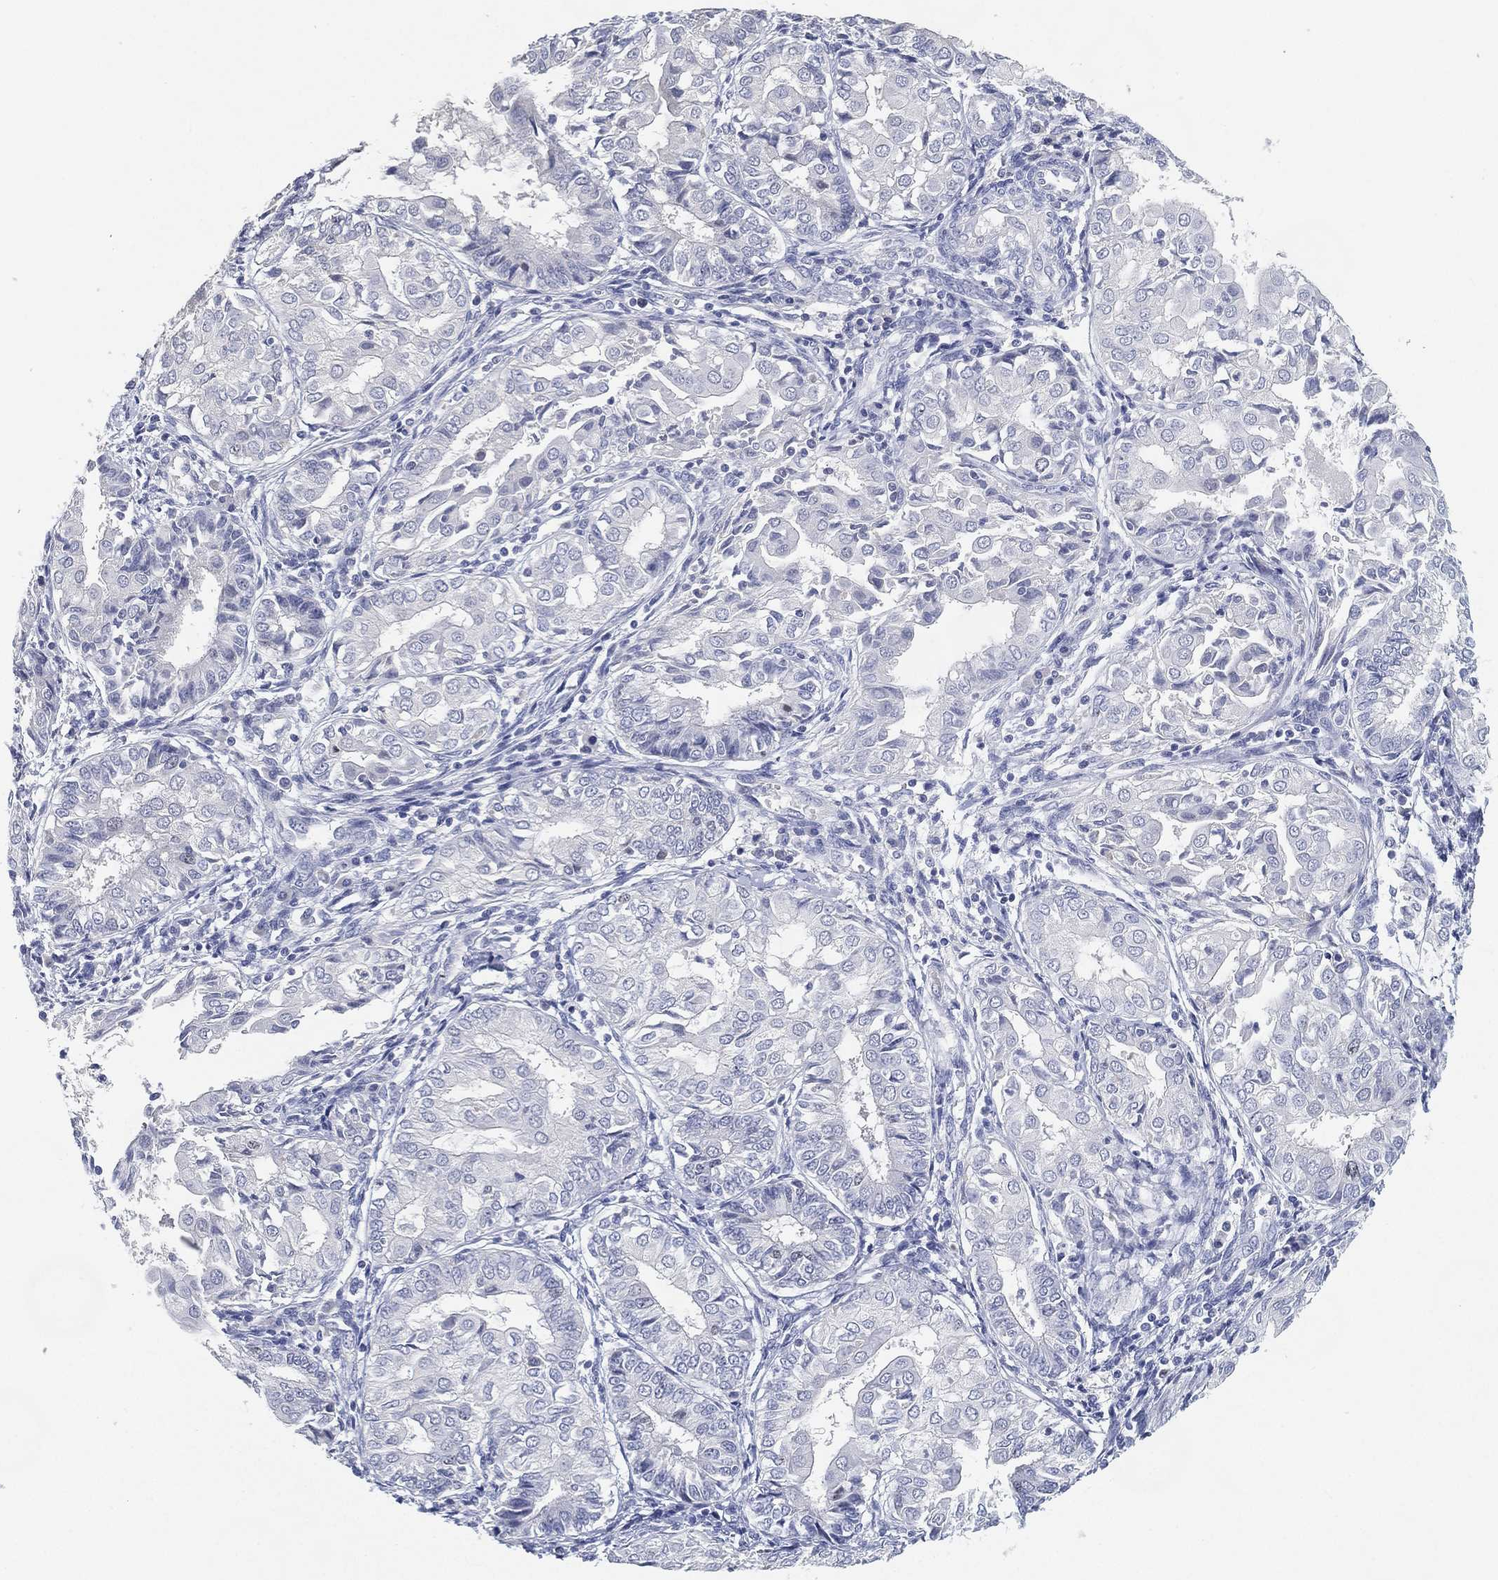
{"staining": {"intensity": "negative", "quantity": "none", "location": "none"}, "tissue": "endometrial cancer", "cell_type": "Tumor cells", "image_type": "cancer", "snomed": [{"axis": "morphology", "description": "Adenocarcinoma, NOS"}, {"axis": "topography", "description": "Endometrium"}], "caption": "The IHC photomicrograph has no significant expression in tumor cells of endometrial cancer (adenocarcinoma) tissue.", "gene": "FAM187B", "patient": {"sex": "female", "age": 68}}